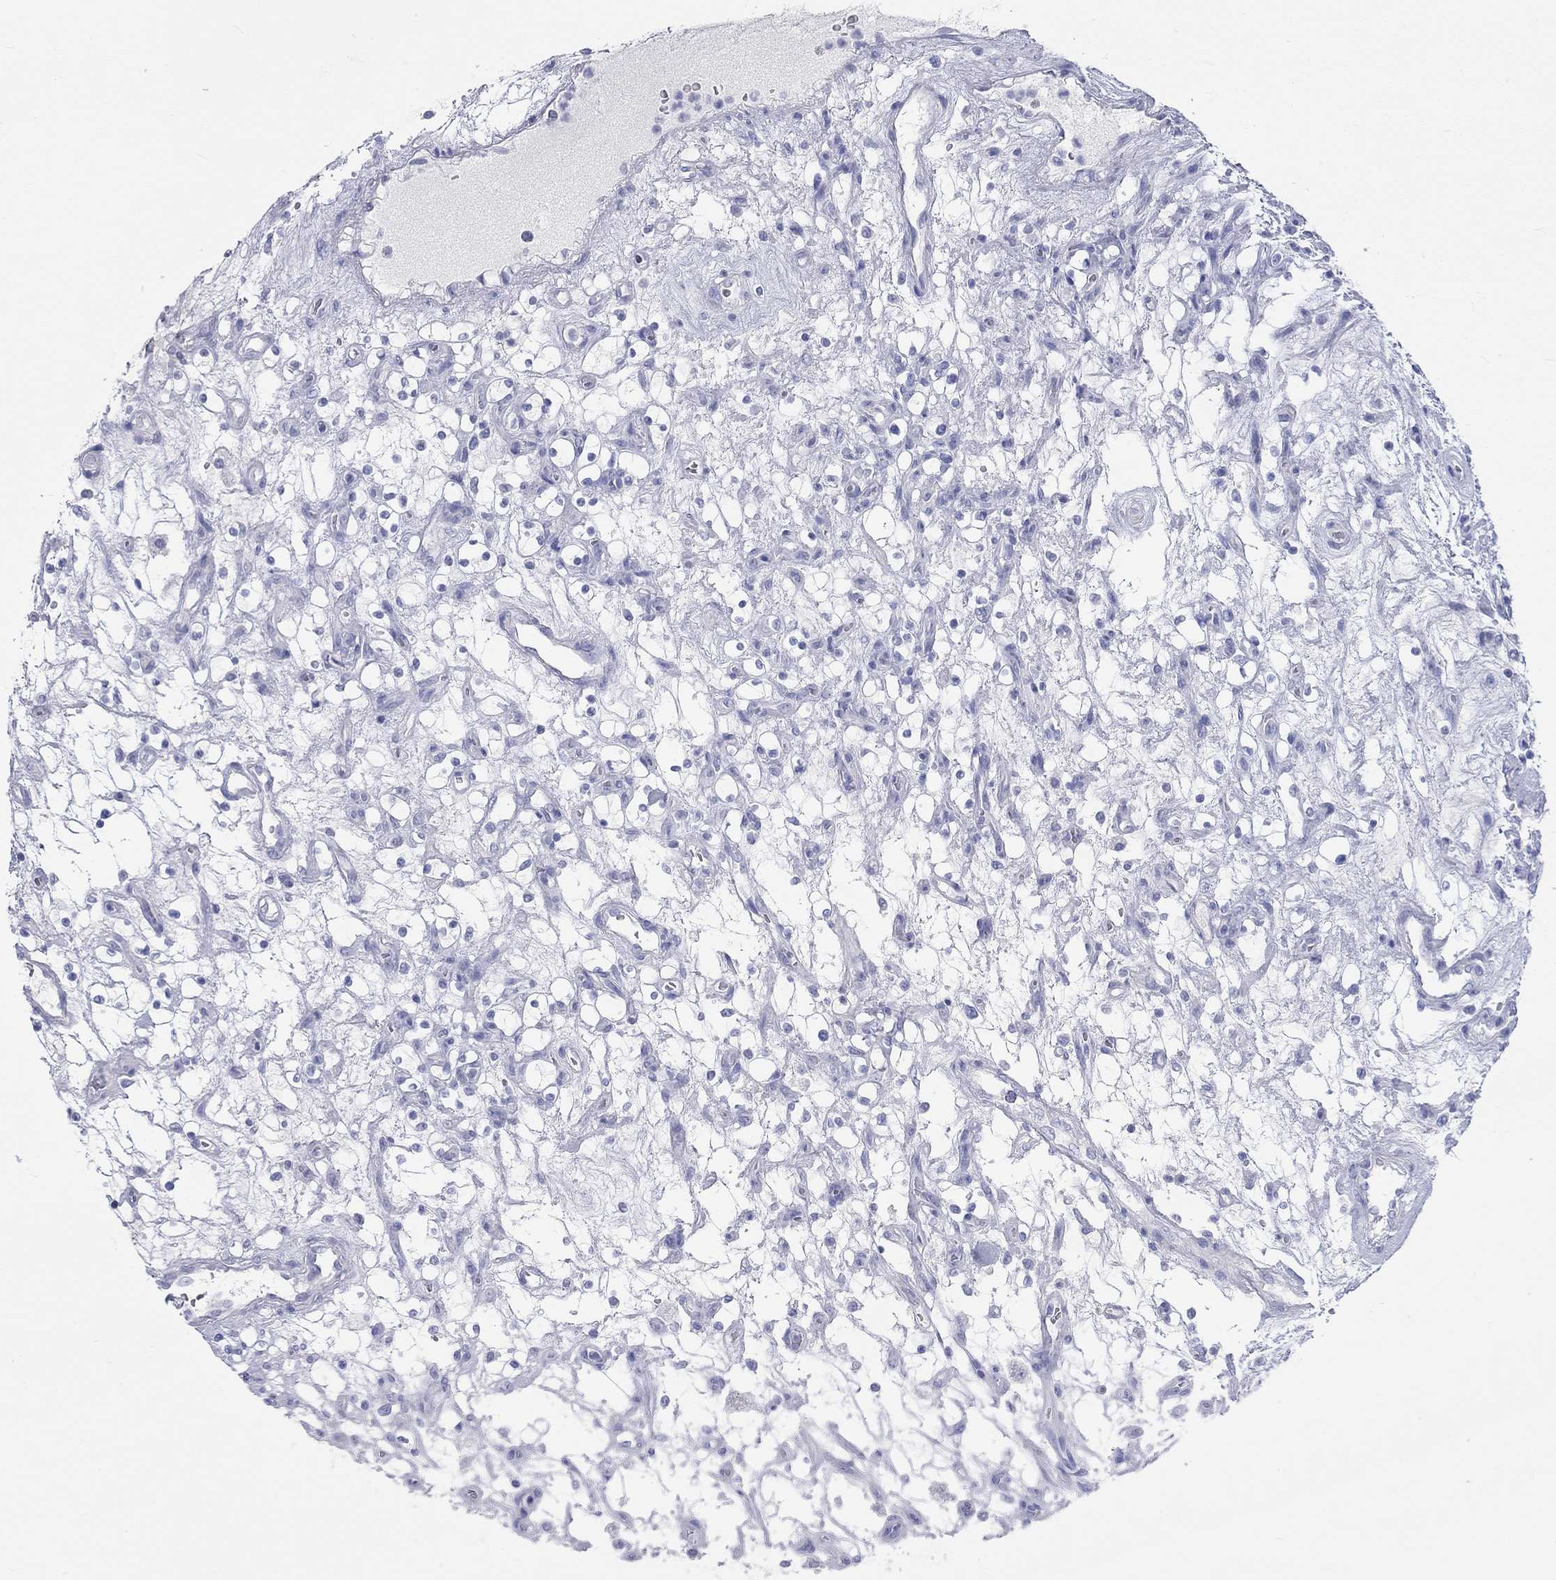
{"staining": {"intensity": "negative", "quantity": "none", "location": "none"}, "tissue": "renal cancer", "cell_type": "Tumor cells", "image_type": "cancer", "snomed": [{"axis": "morphology", "description": "Adenocarcinoma, NOS"}, {"axis": "topography", "description": "Kidney"}], "caption": "This is an immunohistochemistry histopathology image of human renal adenocarcinoma. There is no expression in tumor cells.", "gene": "SPATA9", "patient": {"sex": "female", "age": 69}}